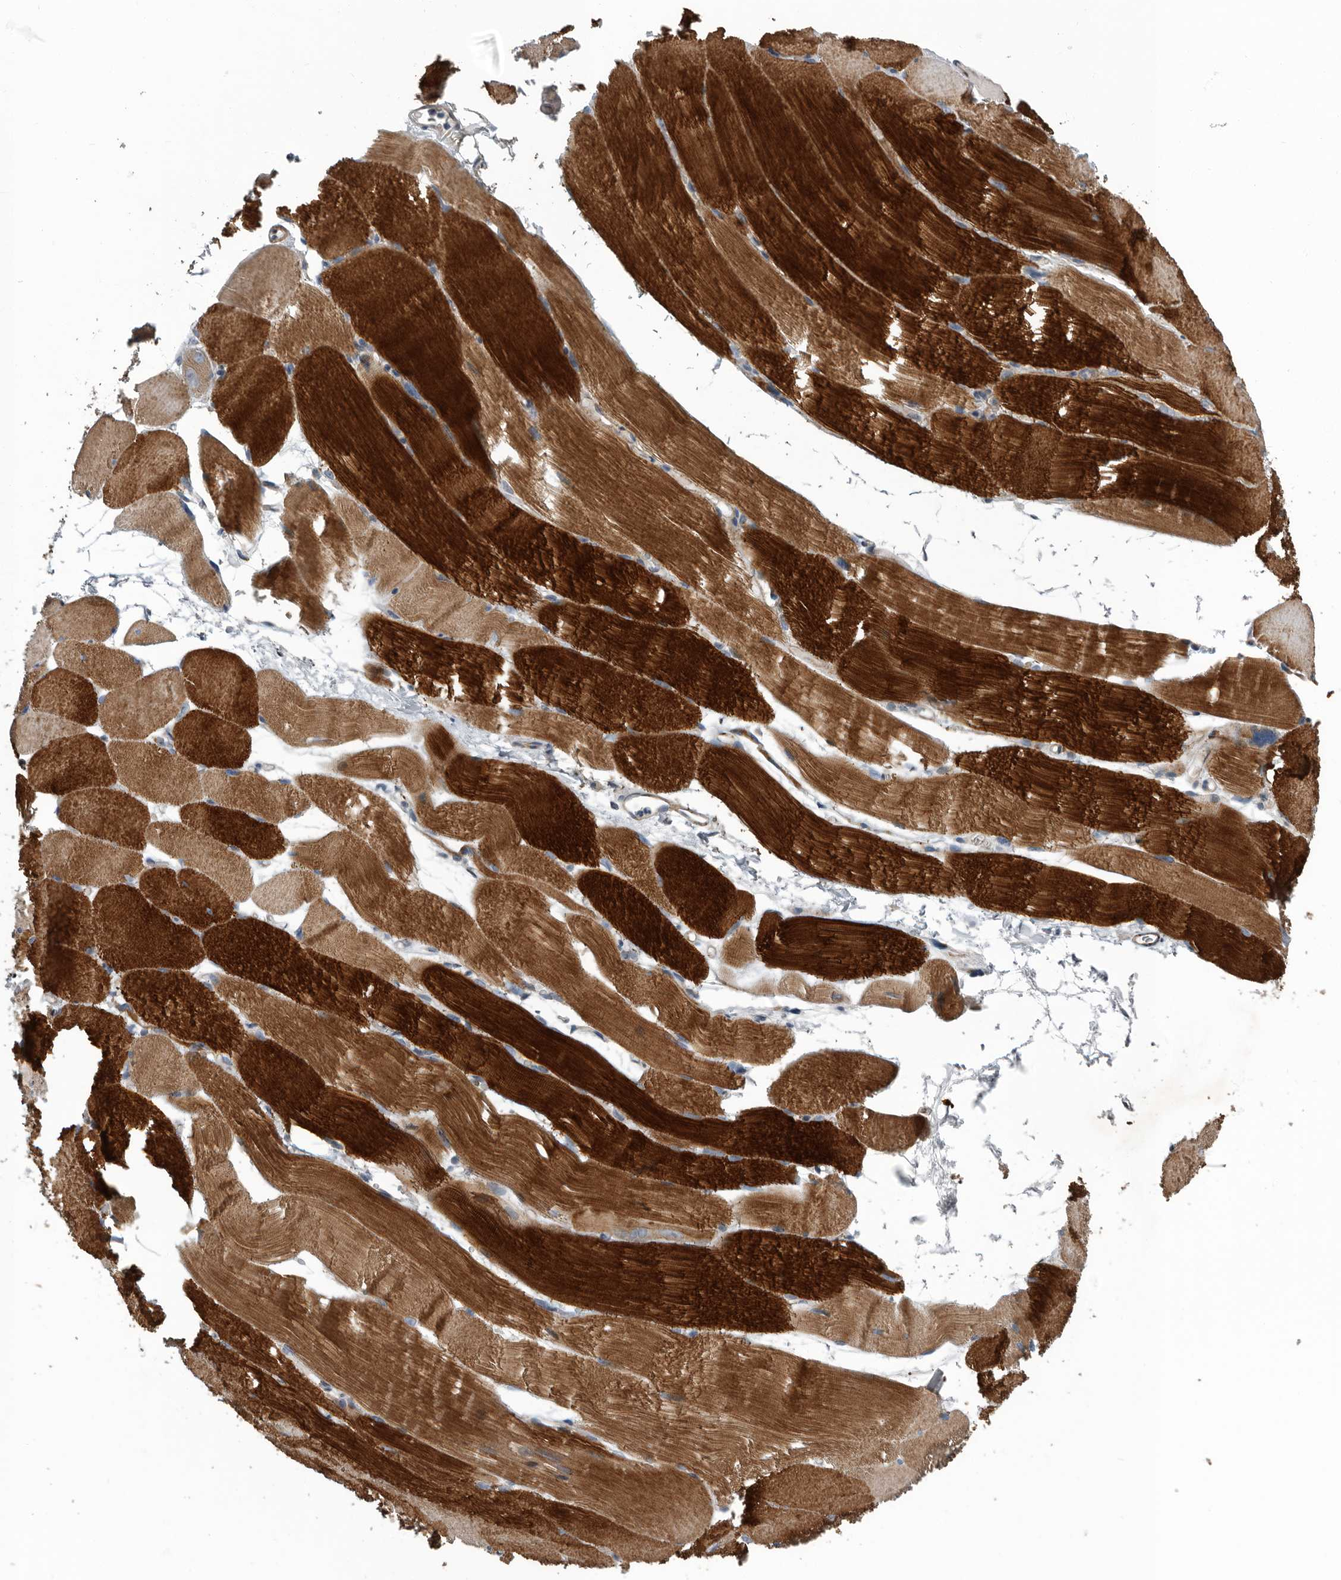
{"staining": {"intensity": "strong", "quantity": ">75%", "location": "cytoplasmic/membranous"}, "tissue": "skeletal muscle", "cell_type": "Myocytes", "image_type": "normal", "snomed": [{"axis": "morphology", "description": "Normal tissue, NOS"}, {"axis": "topography", "description": "Skeletal muscle"}, {"axis": "topography", "description": "Parathyroid gland"}], "caption": "Immunohistochemical staining of unremarkable skeletal muscle shows strong cytoplasmic/membranous protein expression in approximately >75% of myocytes. Immunohistochemistry stains the protein in brown and the nuclei are stained blue.", "gene": "DPY19L4", "patient": {"sex": "female", "age": 37}}